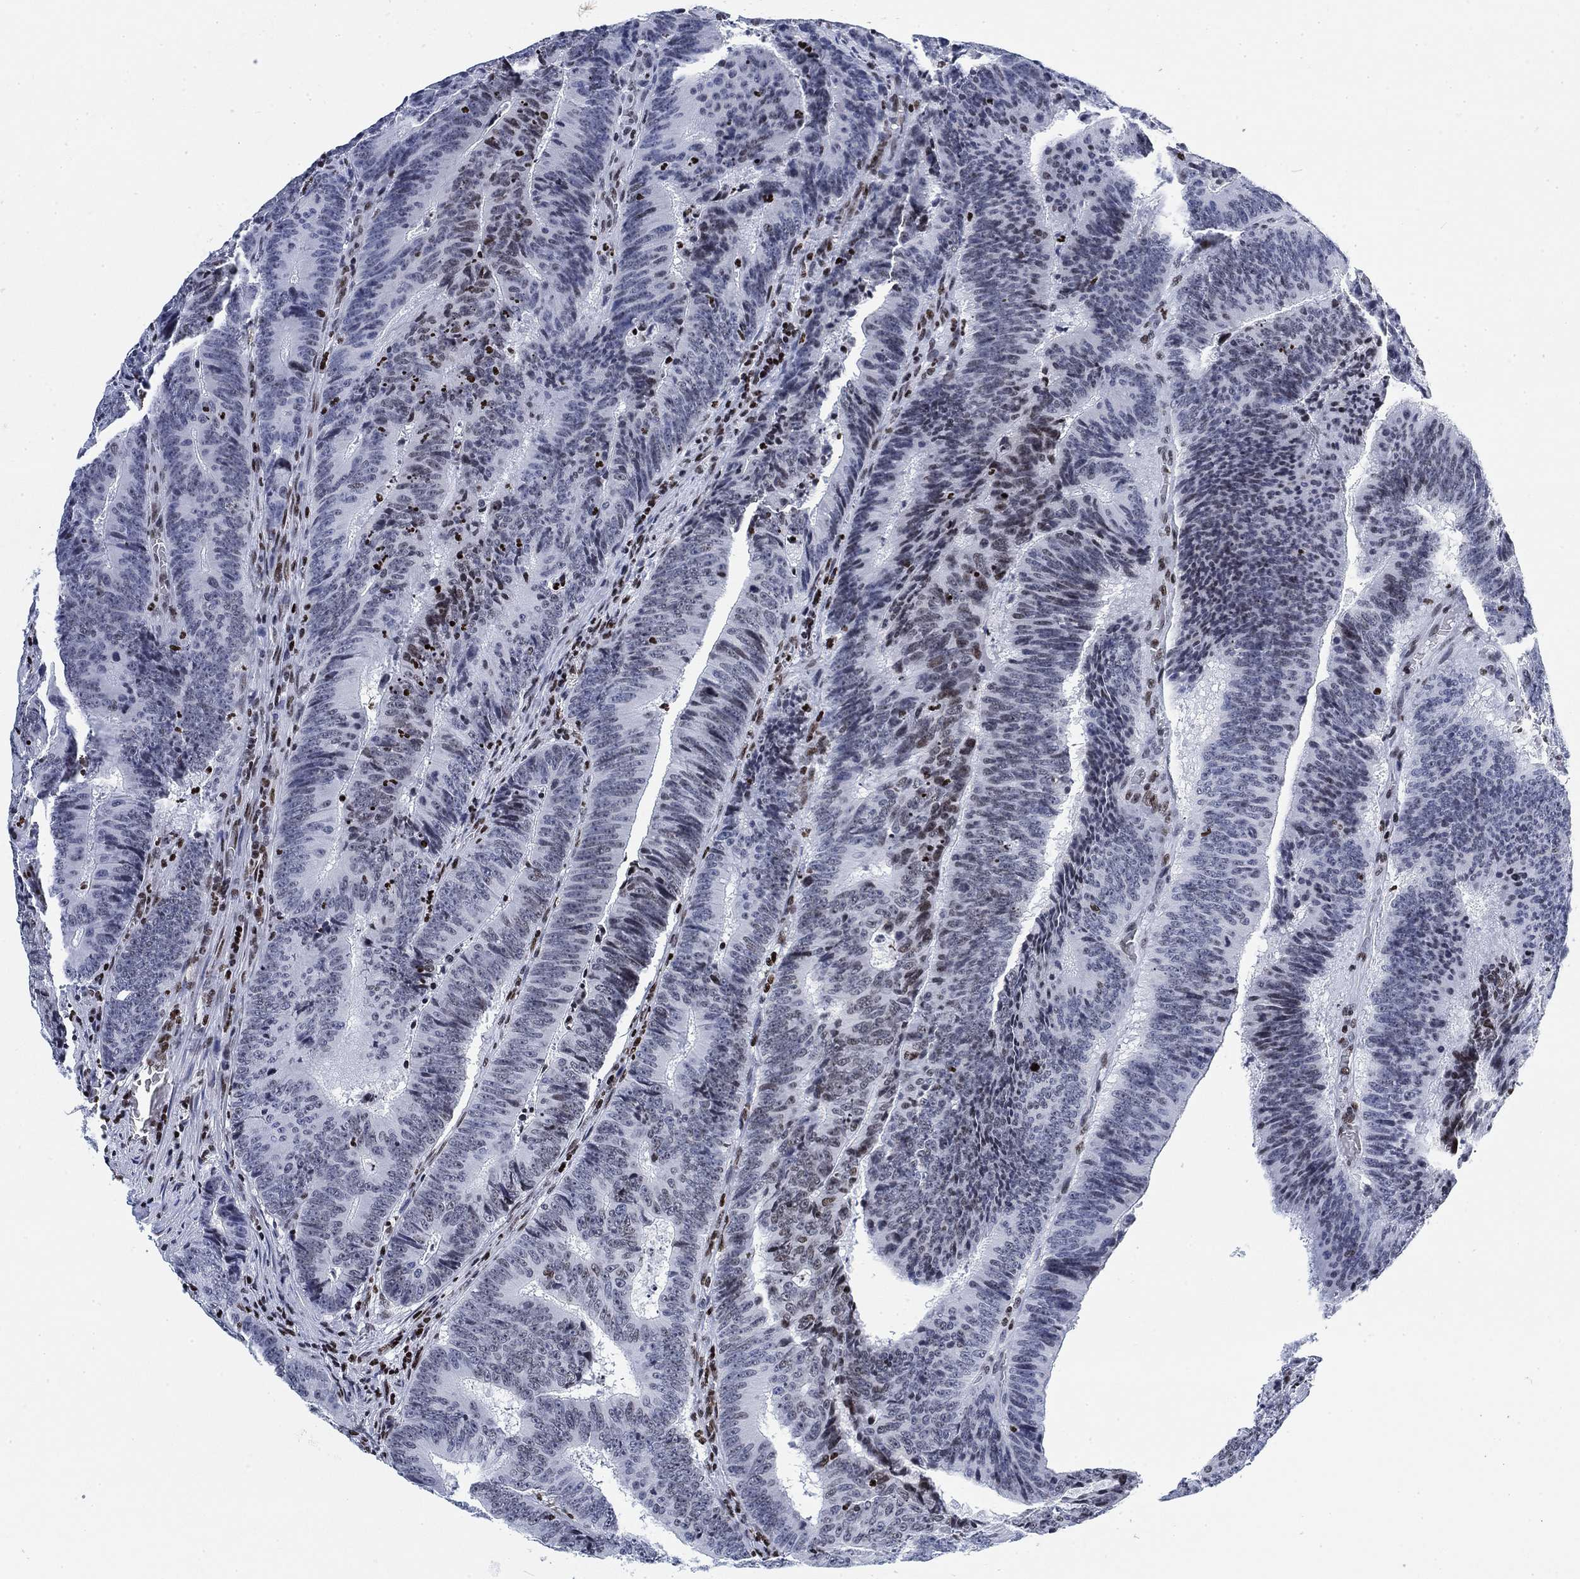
{"staining": {"intensity": "negative", "quantity": "none", "location": "none"}, "tissue": "colorectal cancer", "cell_type": "Tumor cells", "image_type": "cancer", "snomed": [{"axis": "morphology", "description": "Adenocarcinoma, NOS"}, {"axis": "topography", "description": "Colon"}], "caption": "High magnification brightfield microscopy of colorectal cancer (adenocarcinoma) stained with DAB (3,3'-diaminobenzidine) (brown) and counterstained with hematoxylin (blue): tumor cells show no significant expression.", "gene": "H1-10", "patient": {"sex": "female", "age": 82}}